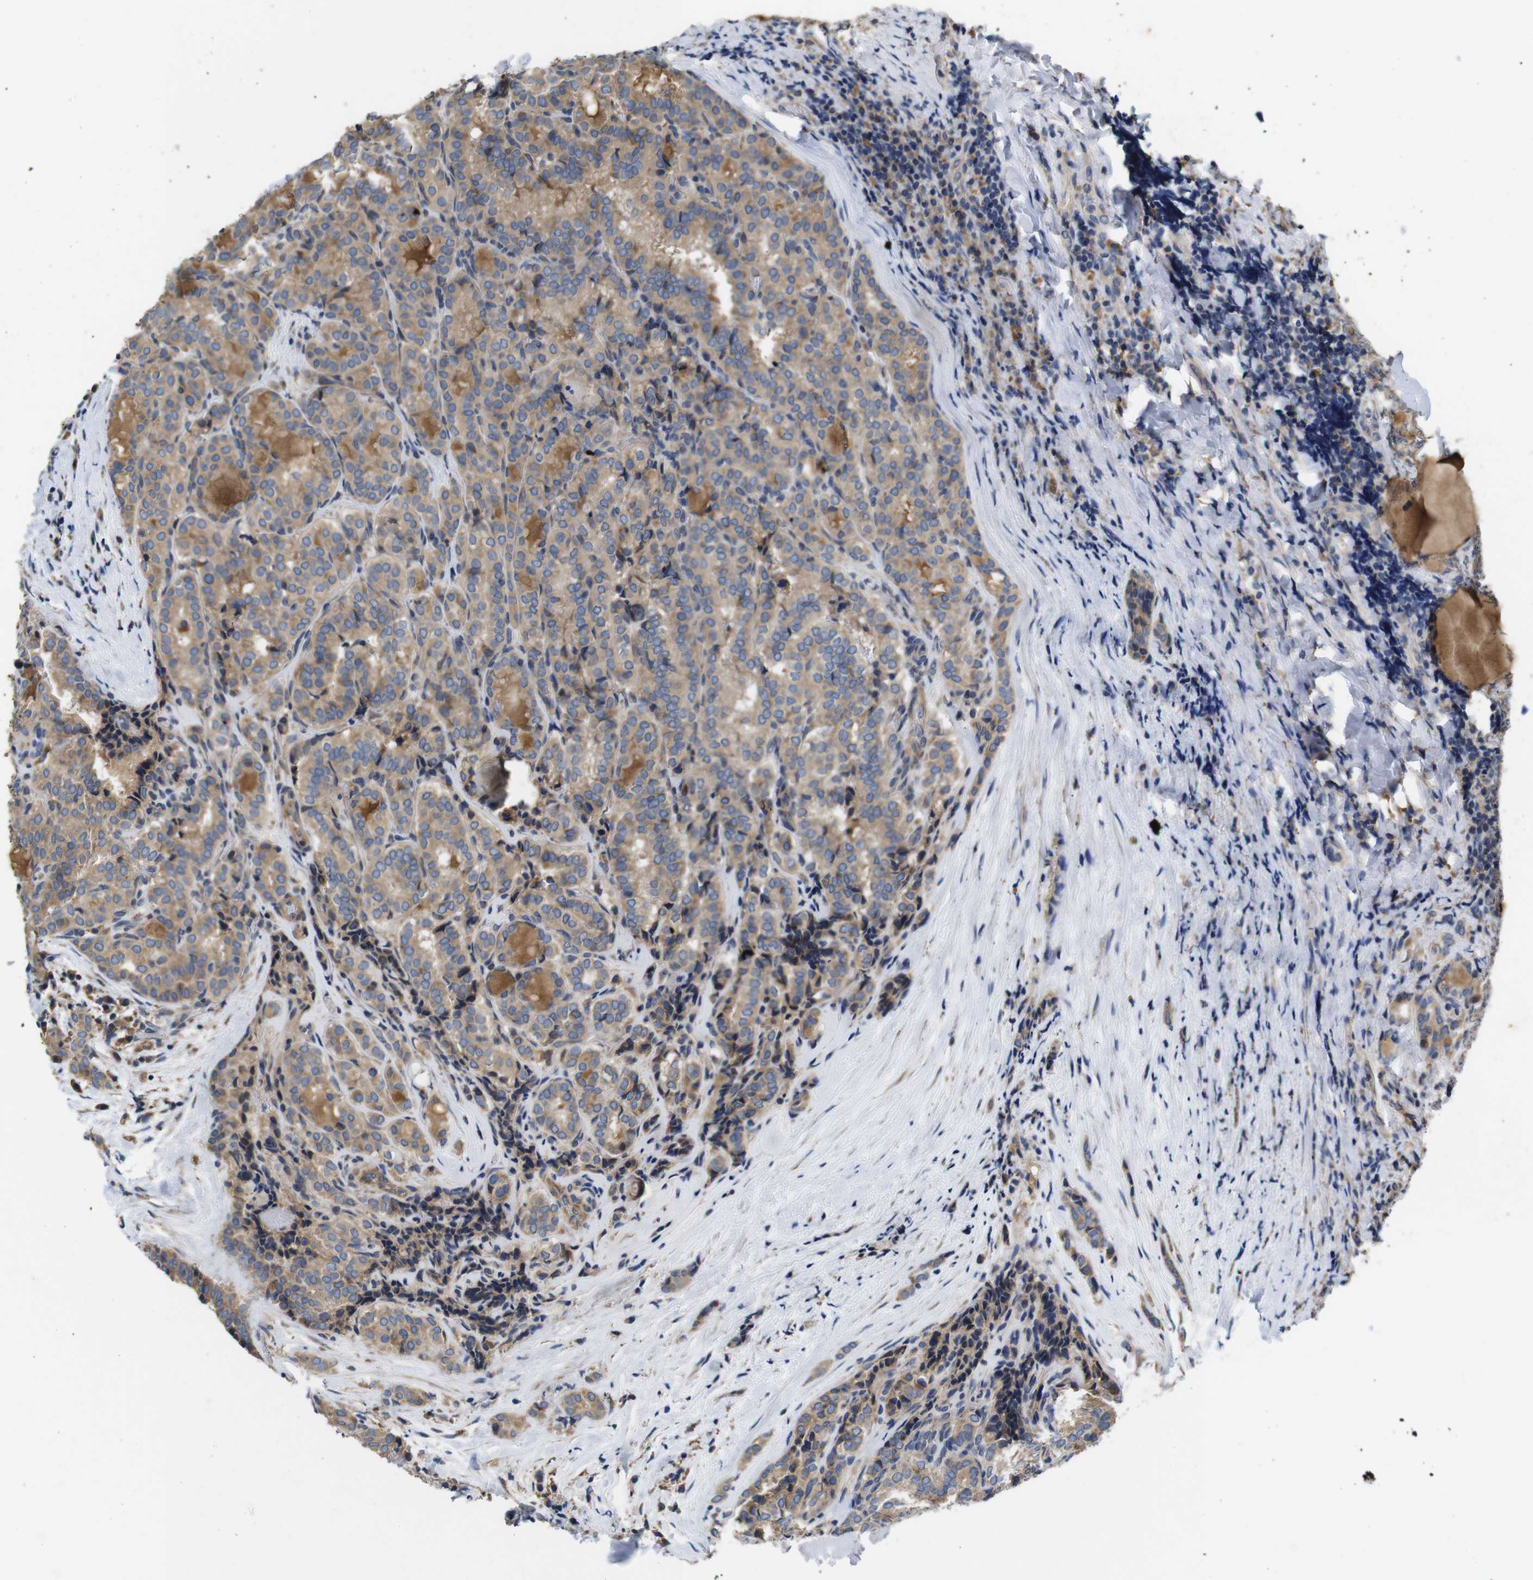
{"staining": {"intensity": "moderate", "quantity": ">75%", "location": "cytoplasmic/membranous"}, "tissue": "thyroid cancer", "cell_type": "Tumor cells", "image_type": "cancer", "snomed": [{"axis": "morphology", "description": "Normal tissue, NOS"}, {"axis": "morphology", "description": "Papillary adenocarcinoma, NOS"}, {"axis": "topography", "description": "Thyroid gland"}], "caption": "A medium amount of moderate cytoplasmic/membranous staining is present in about >75% of tumor cells in thyroid cancer tissue.", "gene": "MARCHF7", "patient": {"sex": "female", "age": 30}}